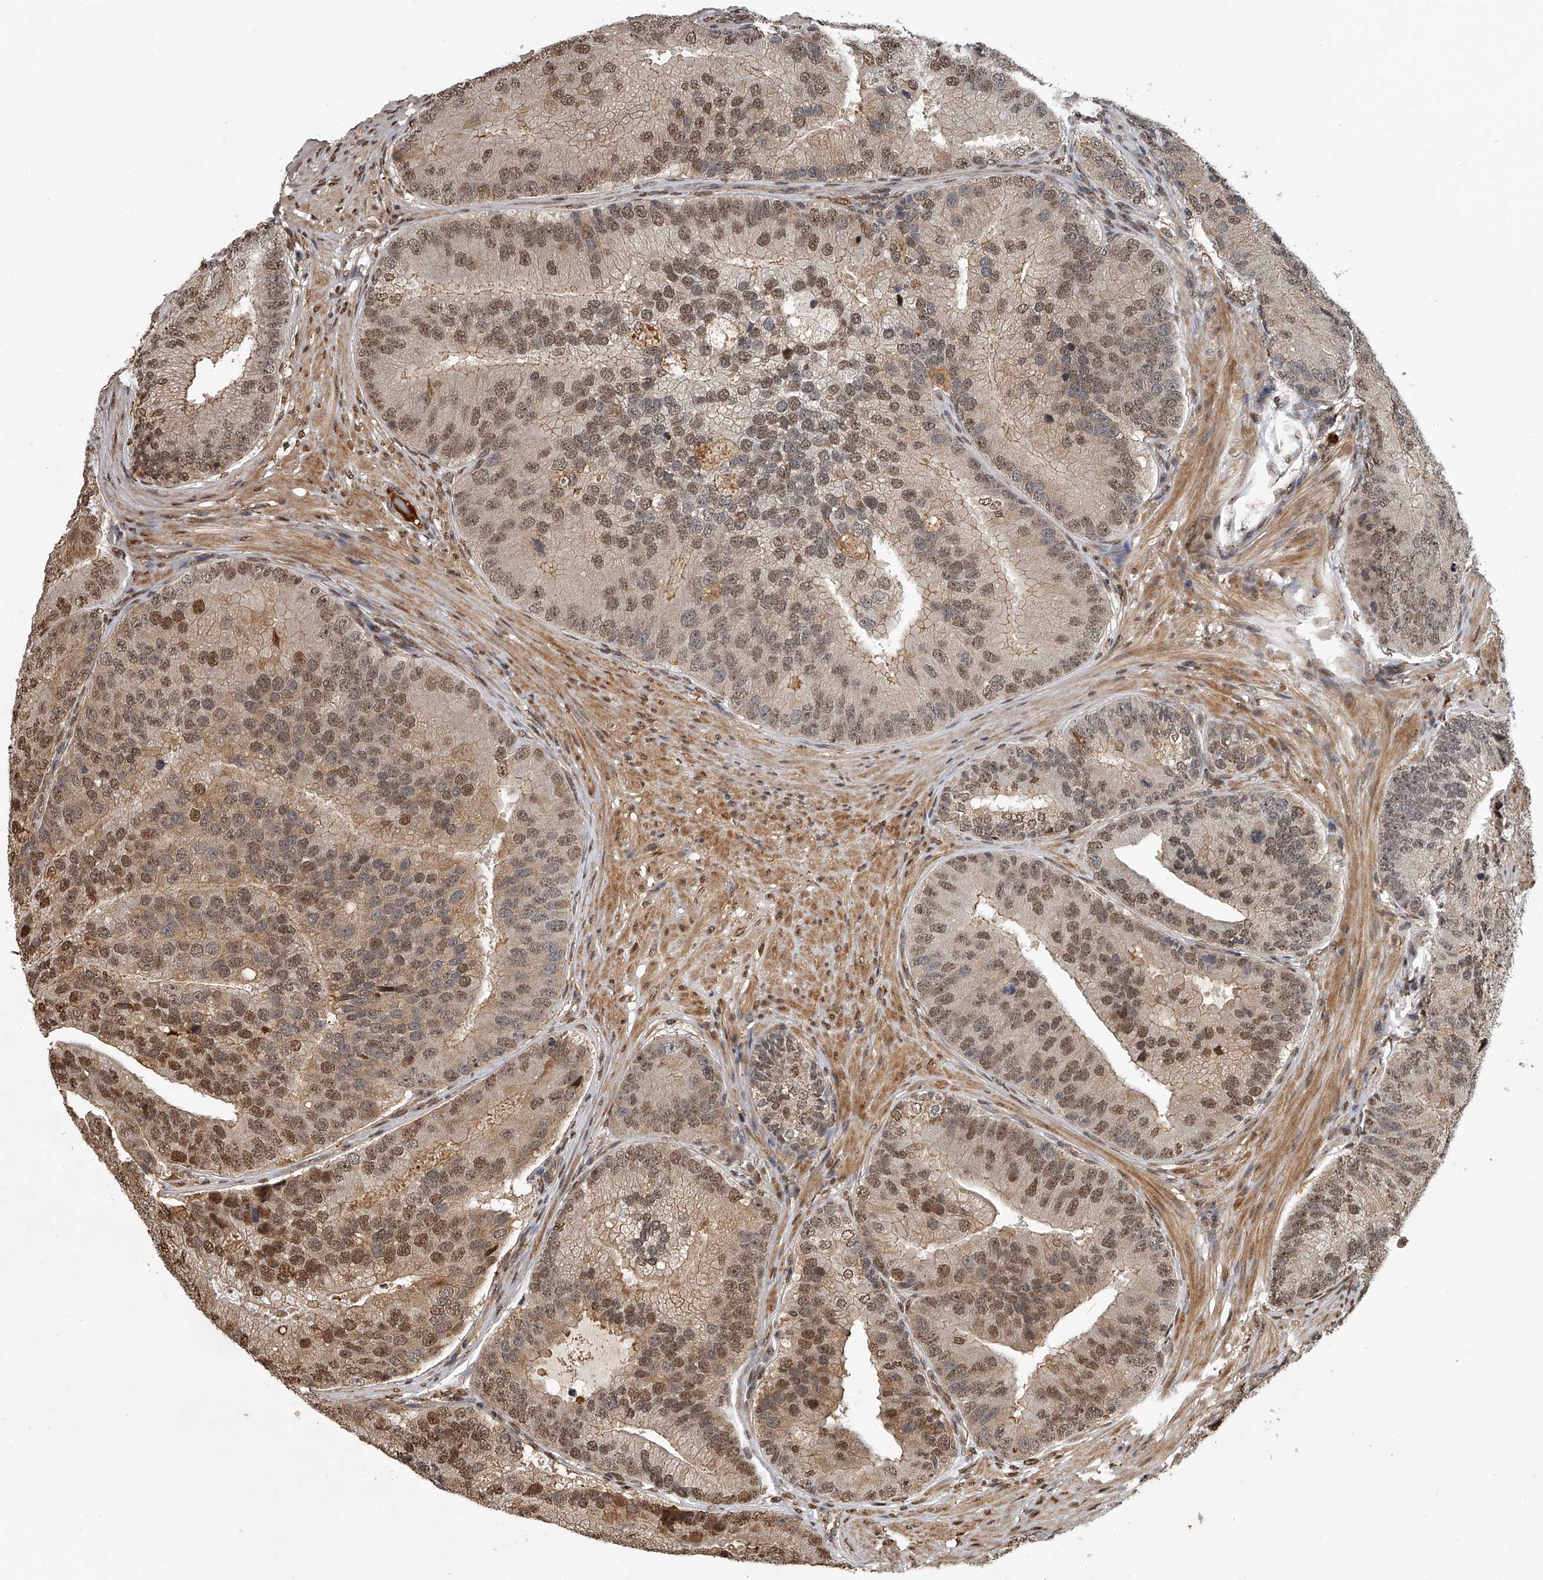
{"staining": {"intensity": "moderate", "quantity": ">75%", "location": "cytoplasmic/membranous,nuclear"}, "tissue": "prostate cancer", "cell_type": "Tumor cells", "image_type": "cancer", "snomed": [{"axis": "morphology", "description": "Adenocarcinoma, High grade"}, {"axis": "topography", "description": "Prostate"}], "caption": "DAB (3,3'-diaminobenzidine) immunohistochemical staining of prostate cancer (adenocarcinoma (high-grade)) reveals moderate cytoplasmic/membranous and nuclear protein staining in approximately >75% of tumor cells.", "gene": "PLEKHG1", "patient": {"sex": "male", "age": 70}}